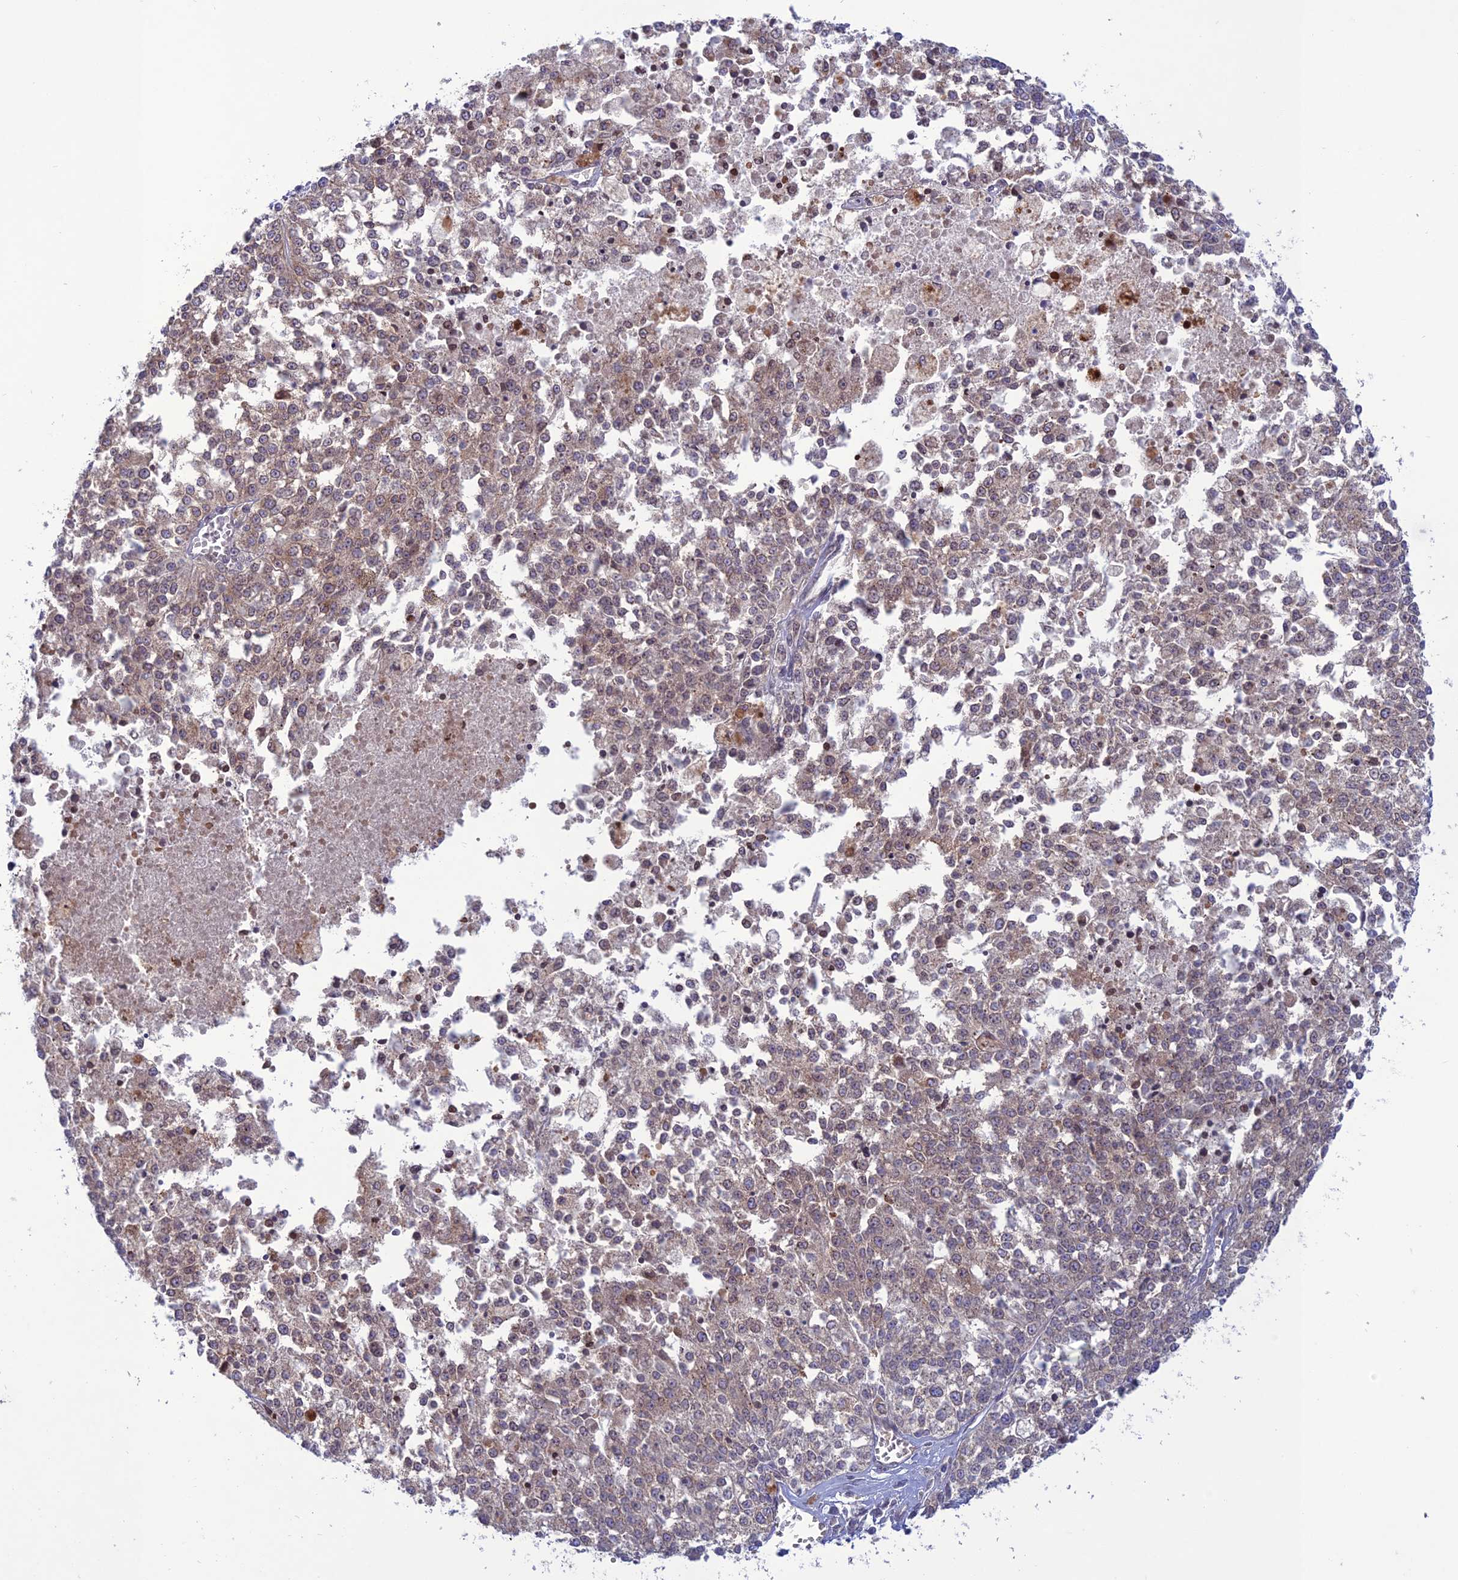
{"staining": {"intensity": "weak", "quantity": ">75%", "location": "cytoplasmic/membranous,nuclear"}, "tissue": "melanoma", "cell_type": "Tumor cells", "image_type": "cancer", "snomed": [{"axis": "morphology", "description": "Malignant melanoma, NOS"}, {"axis": "topography", "description": "Skin"}], "caption": "Immunohistochemistry of human malignant melanoma reveals low levels of weak cytoplasmic/membranous and nuclear positivity in about >75% of tumor cells. The staining was performed using DAB, with brown indicating positive protein expression. Nuclei are stained blue with hematoxylin.", "gene": "WDR46", "patient": {"sex": "female", "age": 64}}